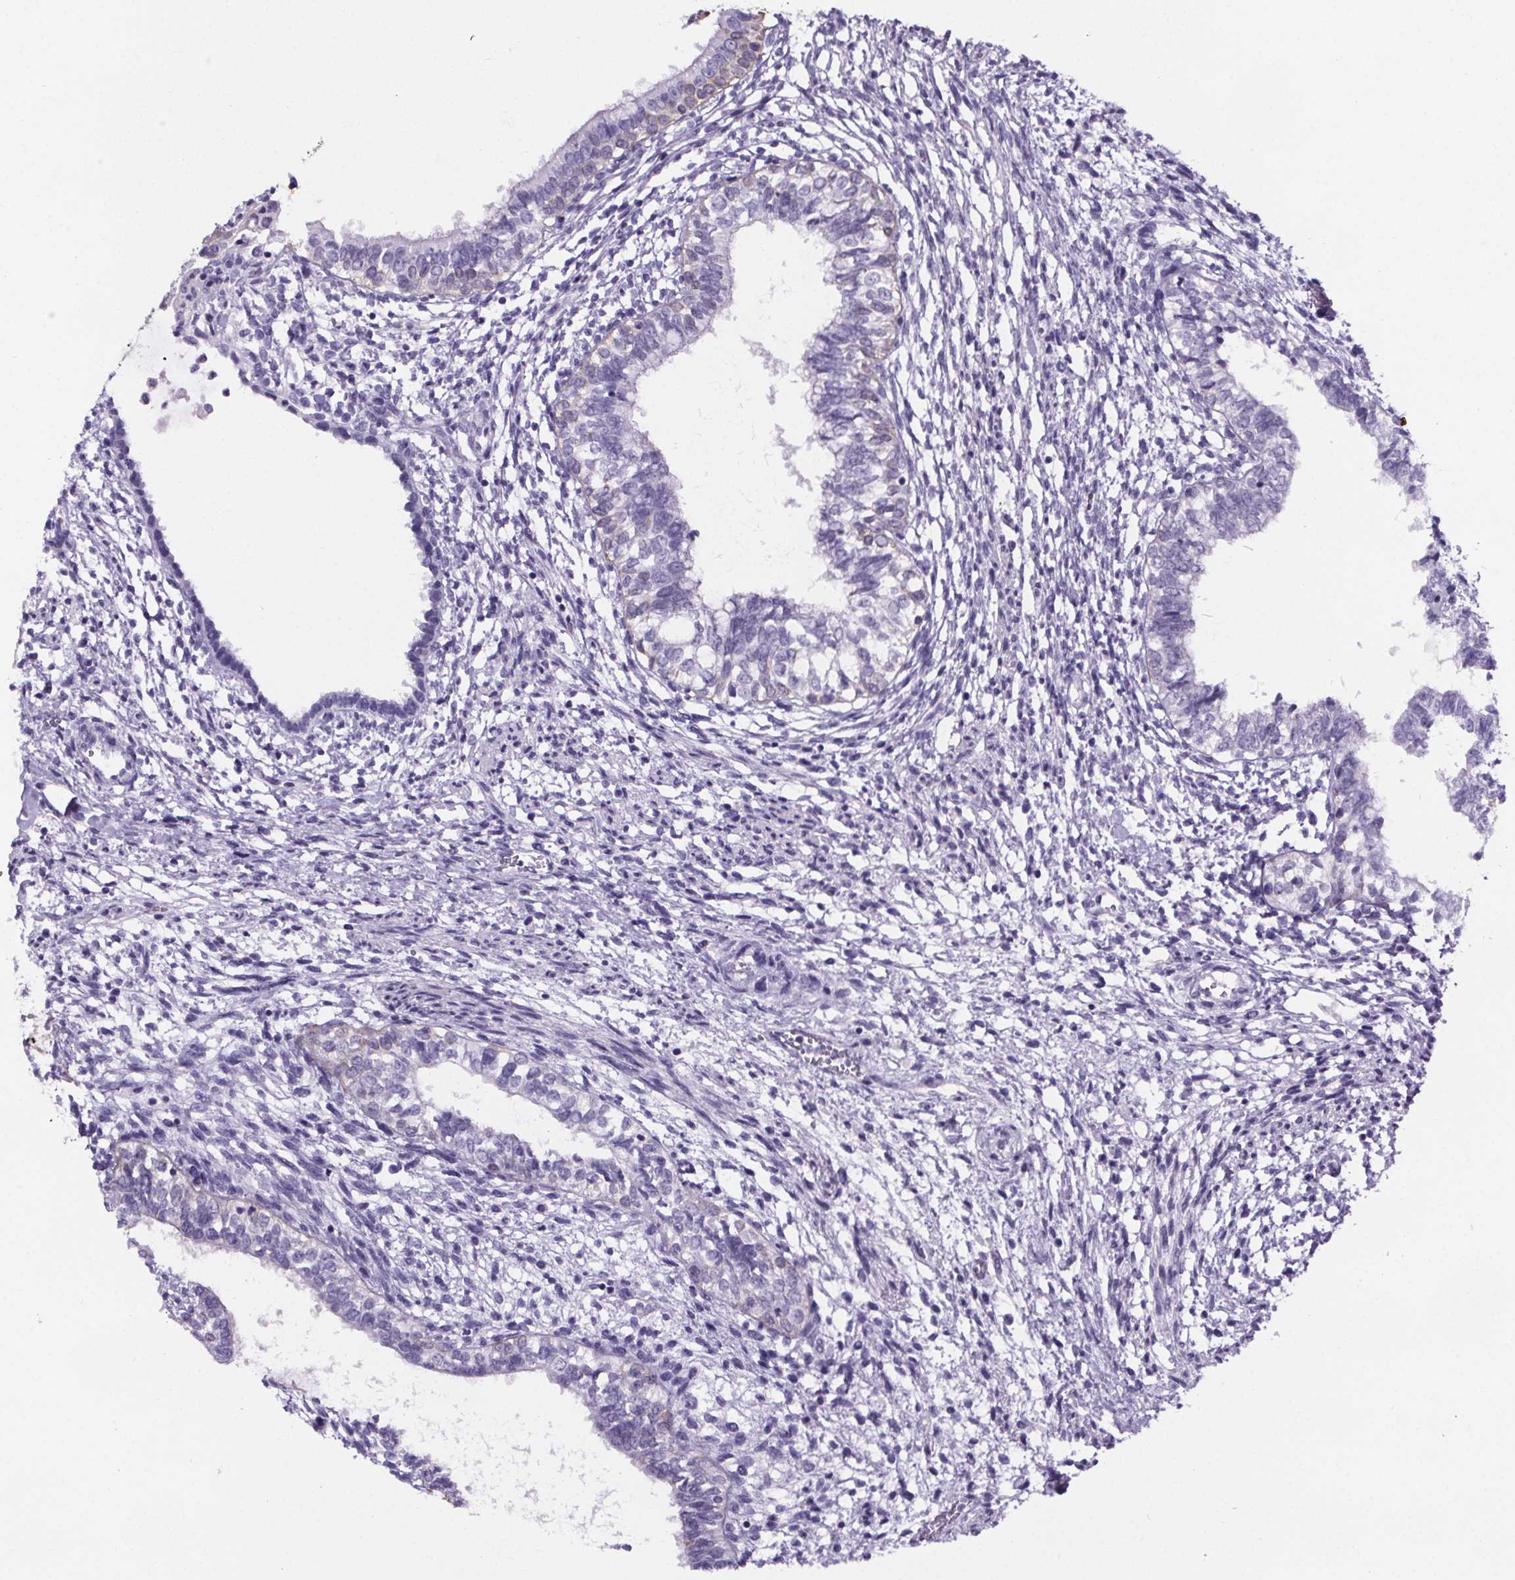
{"staining": {"intensity": "negative", "quantity": "none", "location": "none"}, "tissue": "testis cancer", "cell_type": "Tumor cells", "image_type": "cancer", "snomed": [{"axis": "morphology", "description": "Carcinoma, Embryonal, NOS"}, {"axis": "topography", "description": "Testis"}], "caption": "Immunohistochemistry histopathology image of neoplastic tissue: human testis embryonal carcinoma stained with DAB exhibits no significant protein staining in tumor cells.", "gene": "CUBN", "patient": {"sex": "male", "age": 37}}